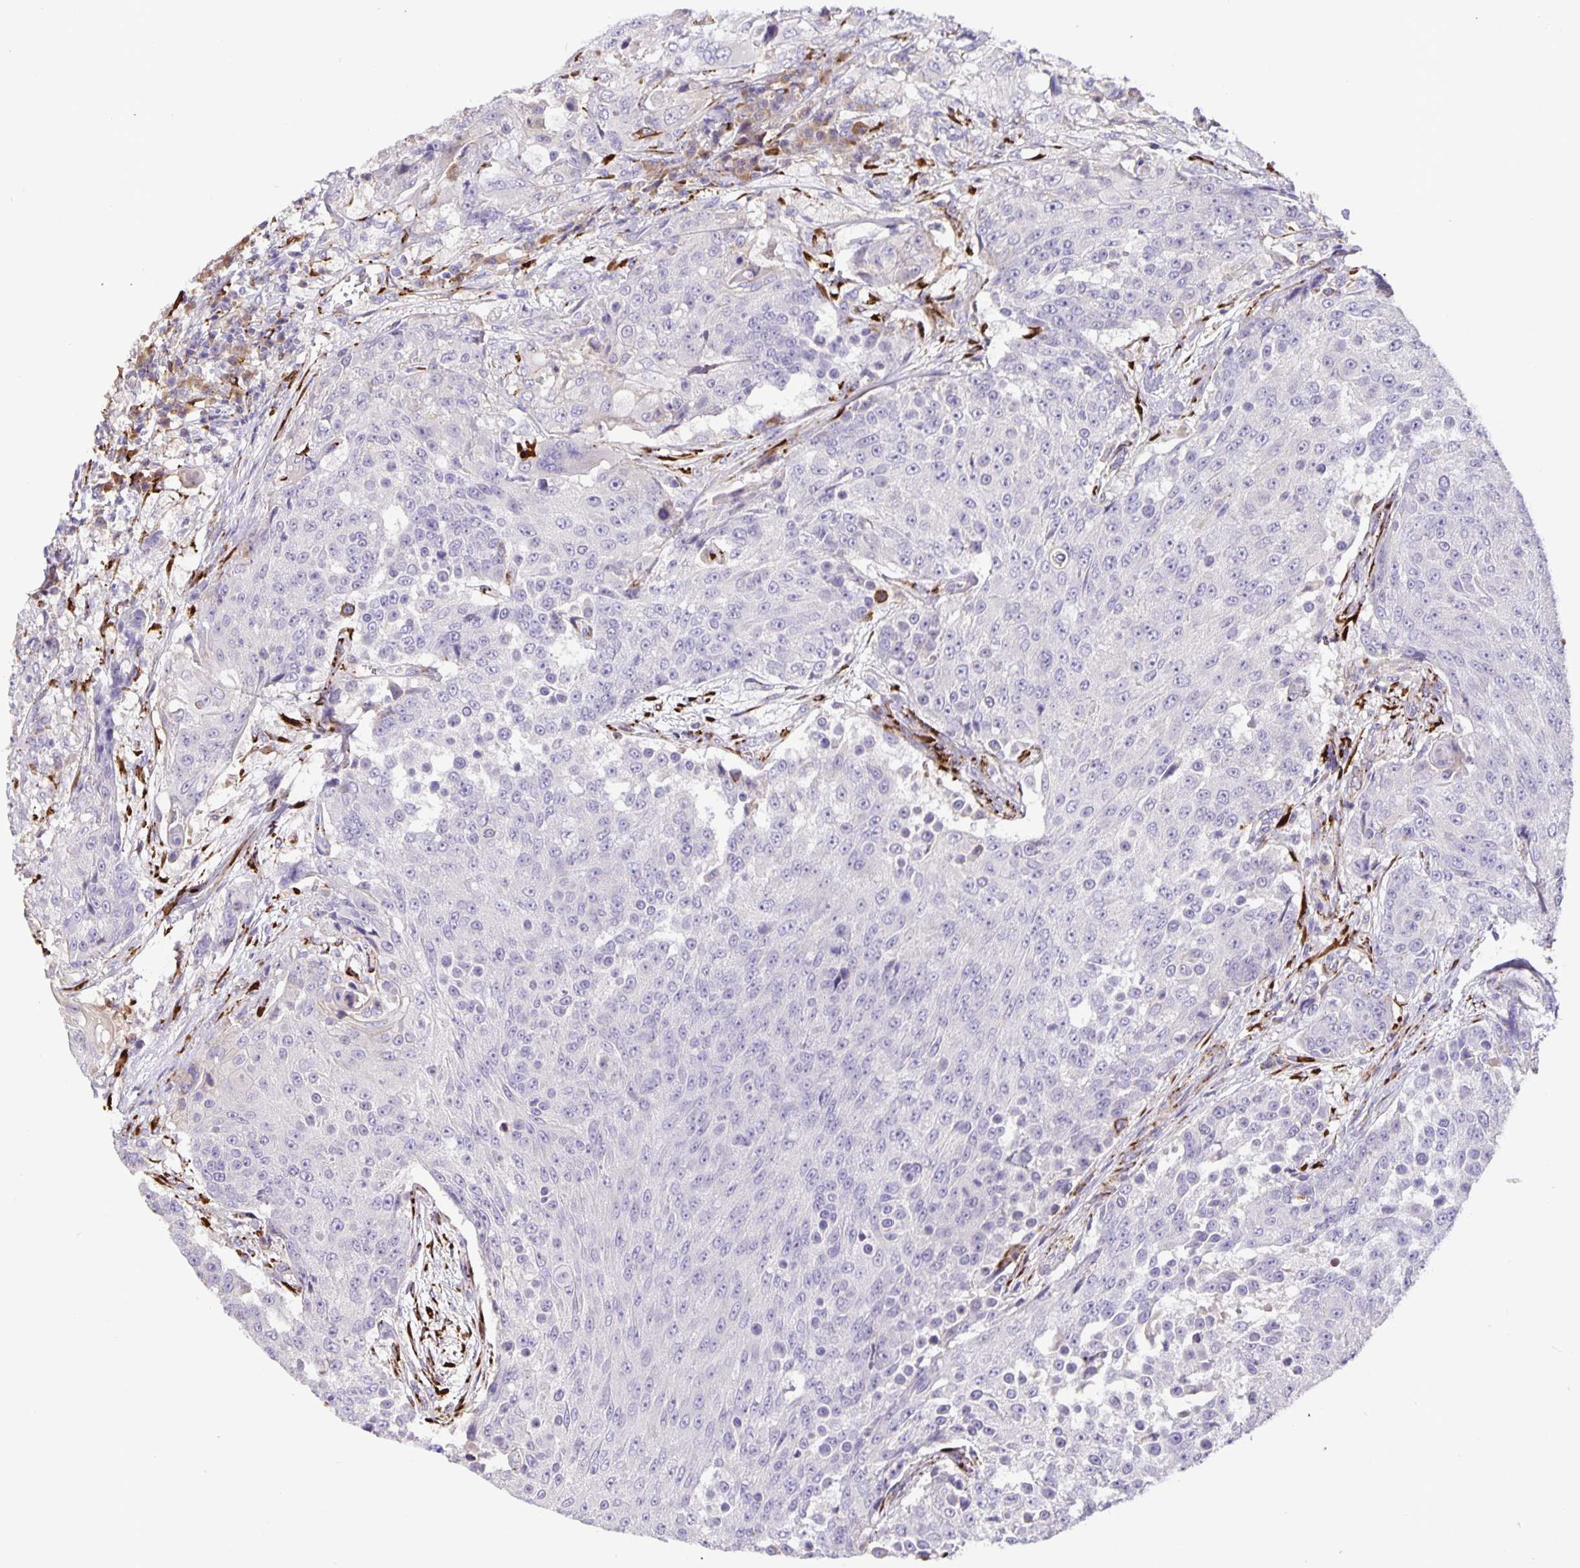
{"staining": {"intensity": "negative", "quantity": "none", "location": "none"}, "tissue": "urothelial cancer", "cell_type": "Tumor cells", "image_type": "cancer", "snomed": [{"axis": "morphology", "description": "Urothelial carcinoma, High grade"}, {"axis": "topography", "description": "Urinary bladder"}], "caption": "DAB (3,3'-diaminobenzidine) immunohistochemical staining of human urothelial cancer shows no significant positivity in tumor cells.", "gene": "EML6", "patient": {"sex": "female", "age": 63}}